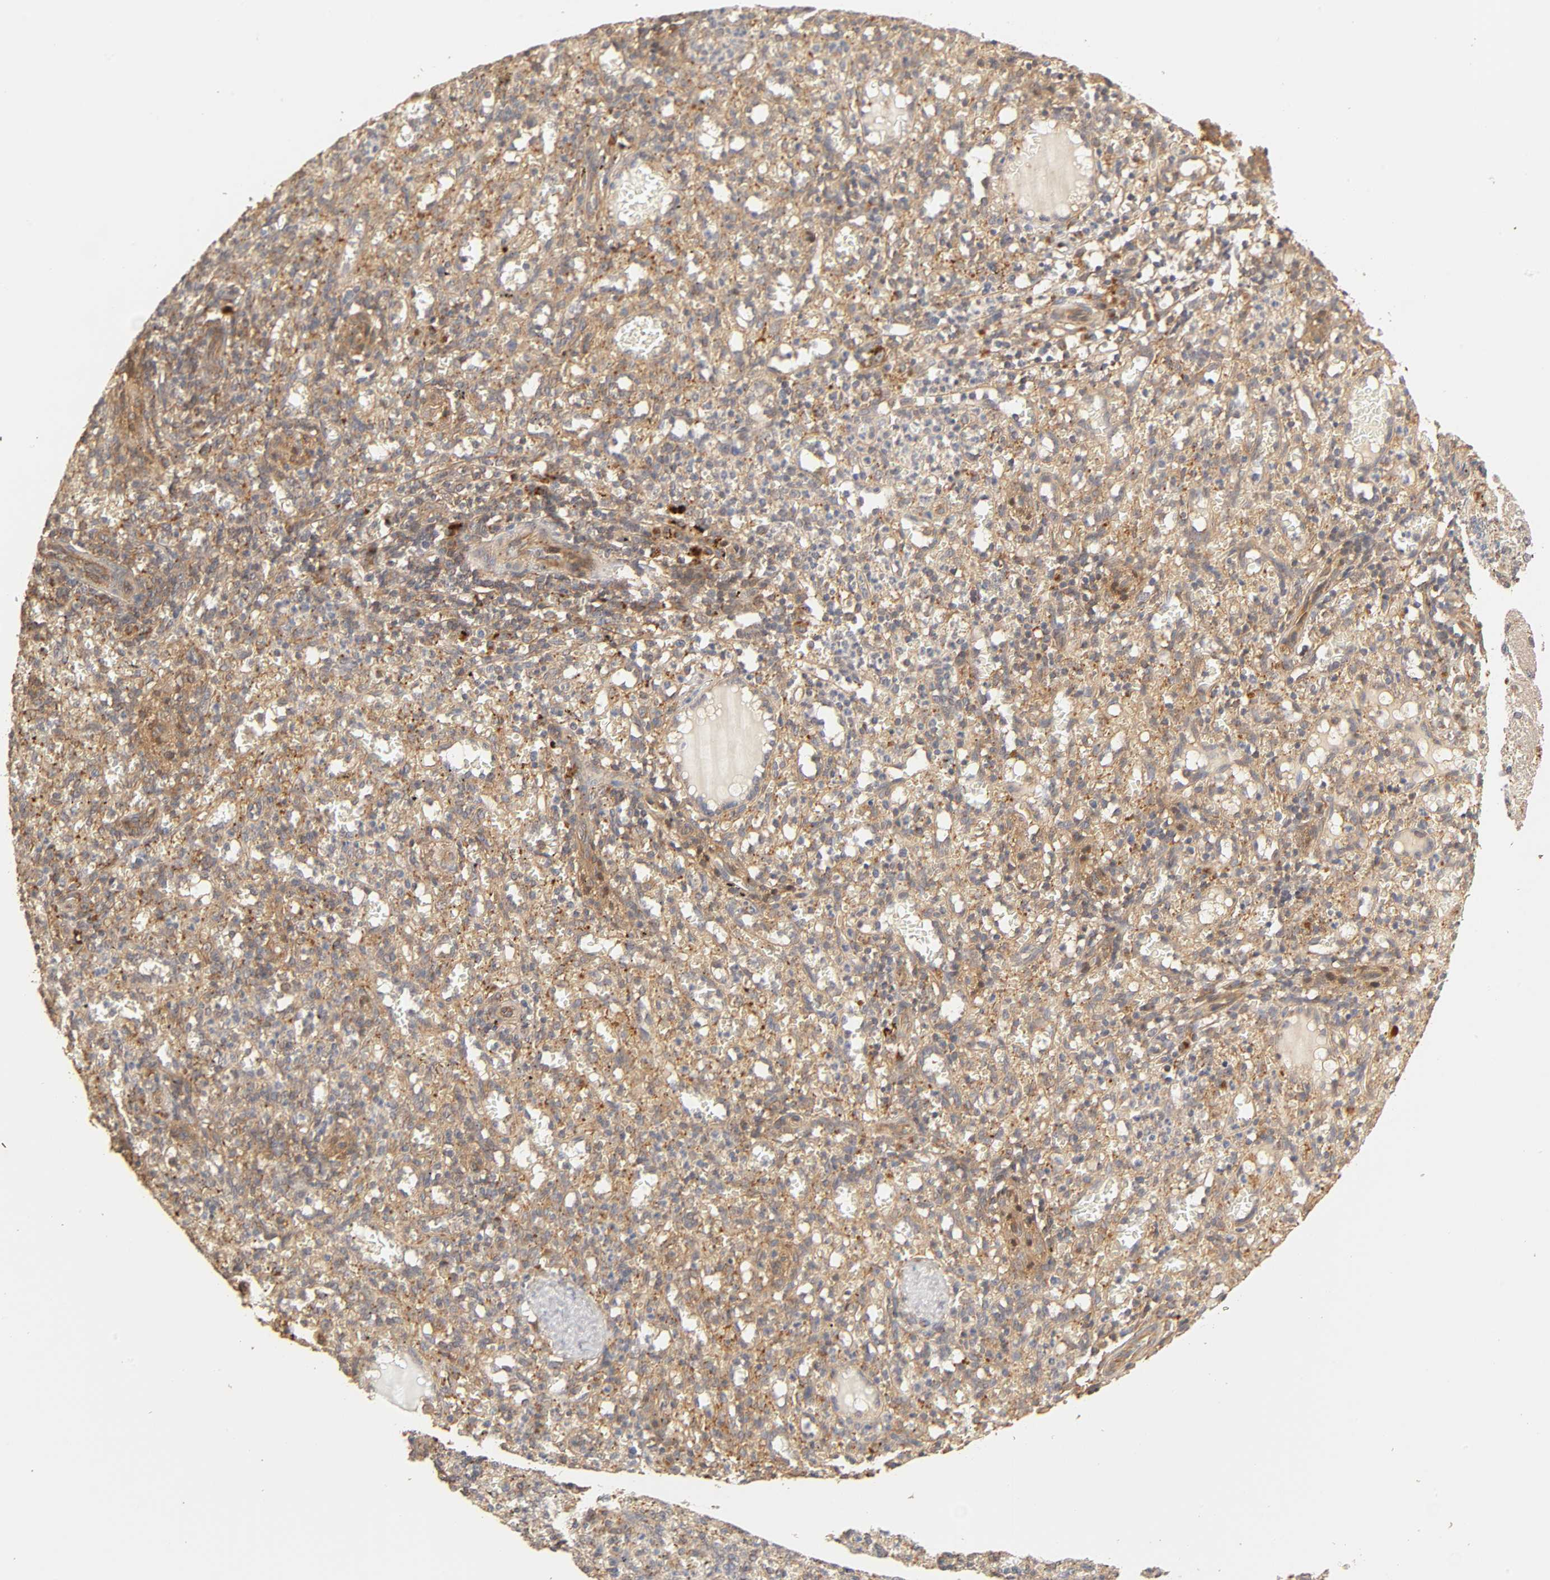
{"staining": {"intensity": "moderate", "quantity": ">75%", "location": "cytoplasmic/membranous"}, "tissue": "spleen", "cell_type": "Cells in red pulp", "image_type": "normal", "snomed": [{"axis": "morphology", "description": "Normal tissue, NOS"}, {"axis": "topography", "description": "Spleen"}], "caption": "A high-resolution micrograph shows IHC staining of benign spleen, which demonstrates moderate cytoplasmic/membranous positivity in approximately >75% of cells in red pulp.", "gene": "EPS8", "patient": {"sex": "female", "age": 10}}